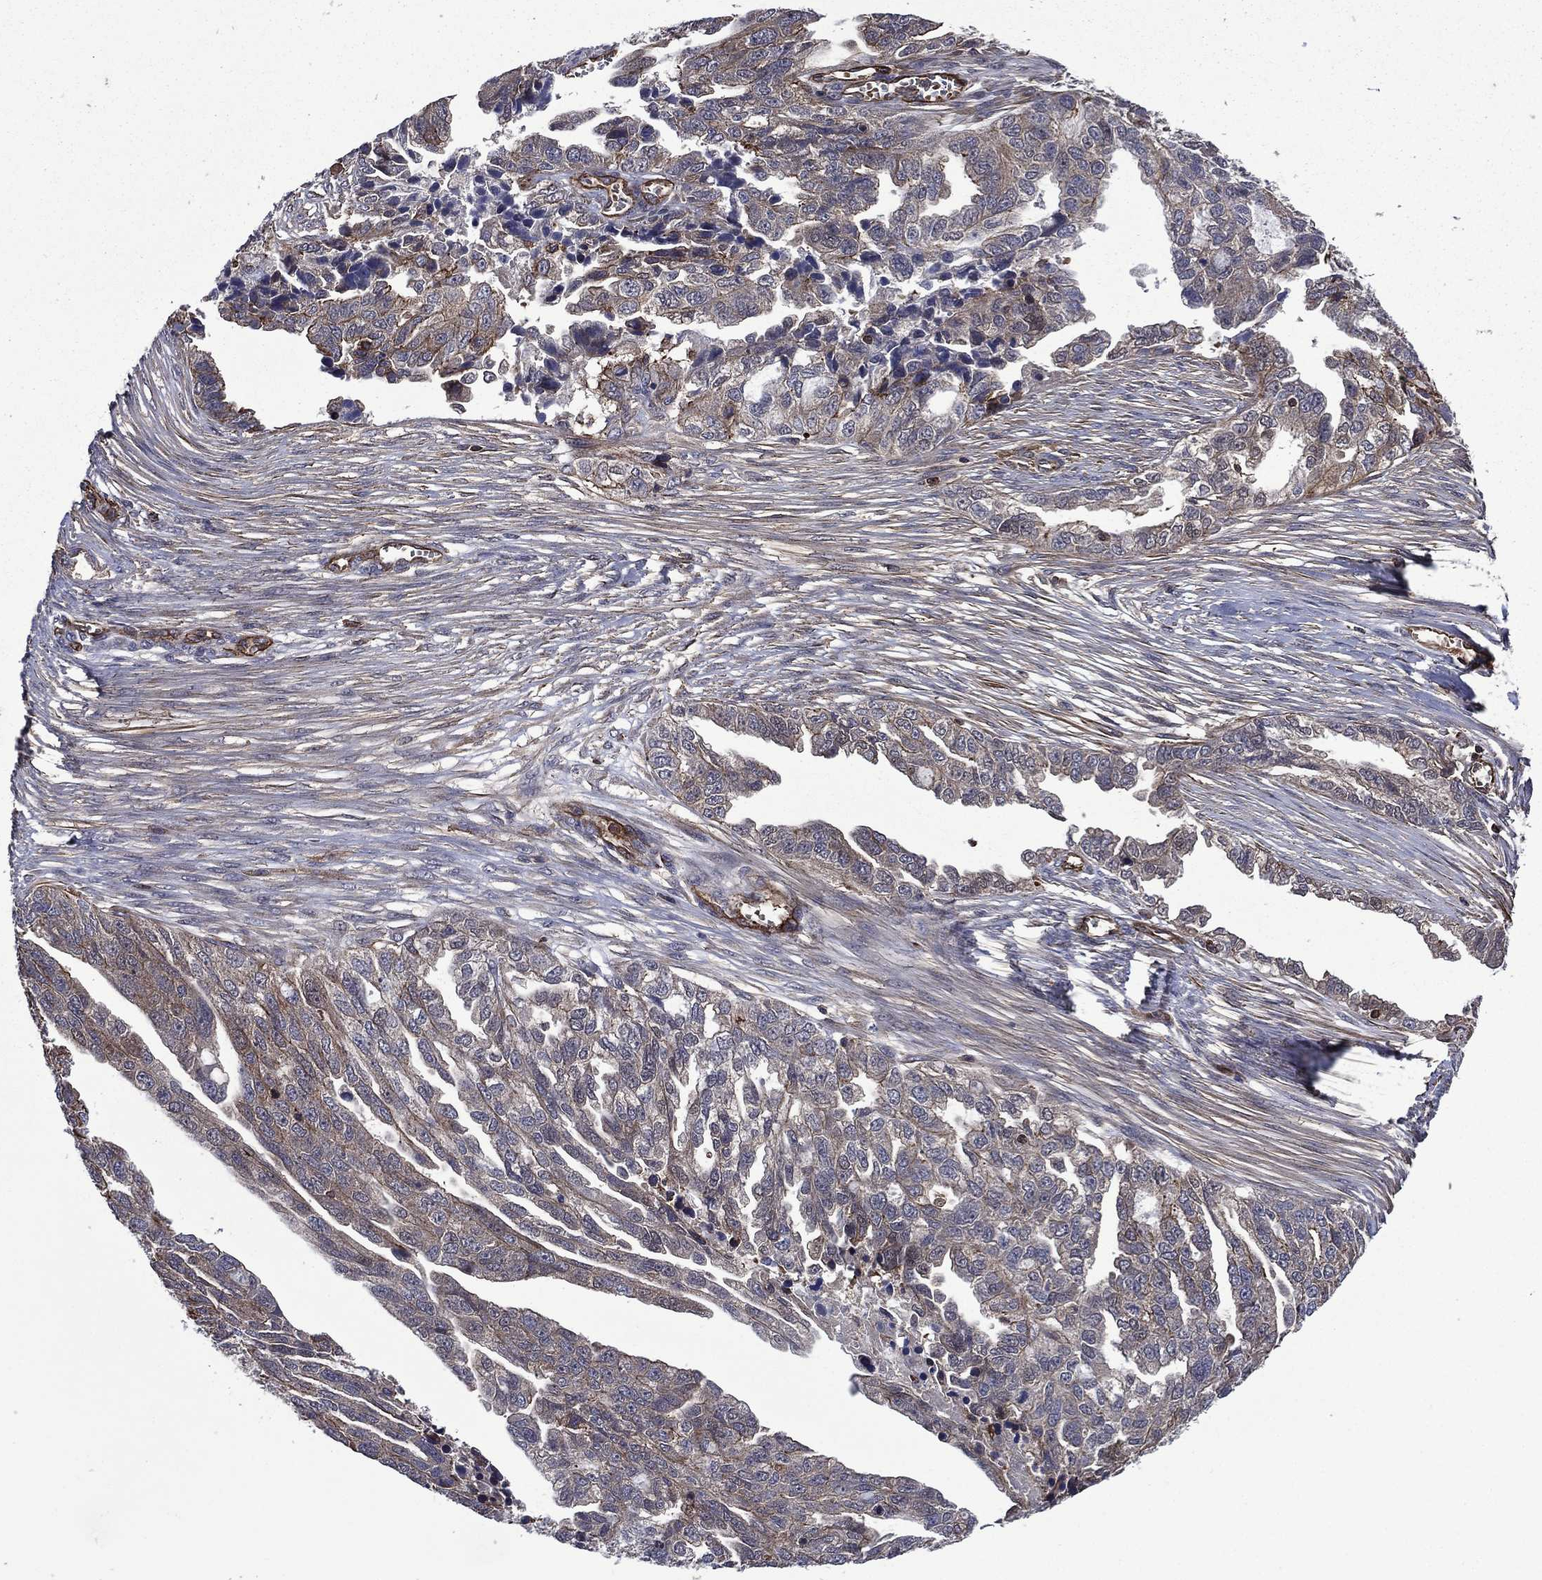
{"staining": {"intensity": "moderate", "quantity": "<25%", "location": "cytoplasmic/membranous"}, "tissue": "ovarian cancer", "cell_type": "Tumor cells", "image_type": "cancer", "snomed": [{"axis": "morphology", "description": "Cystadenocarcinoma, serous, NOS"}, {"axis": "topography", "description": "Ovary"}], "caption": "Immunohistochemical staining of ovarian cancer displays low levels of moderate cytoplasmic/membranous protein expression in about <25% of tumor cells.", "gene": "PLPP3", "patient": {"sex": "female", "age": 51}}